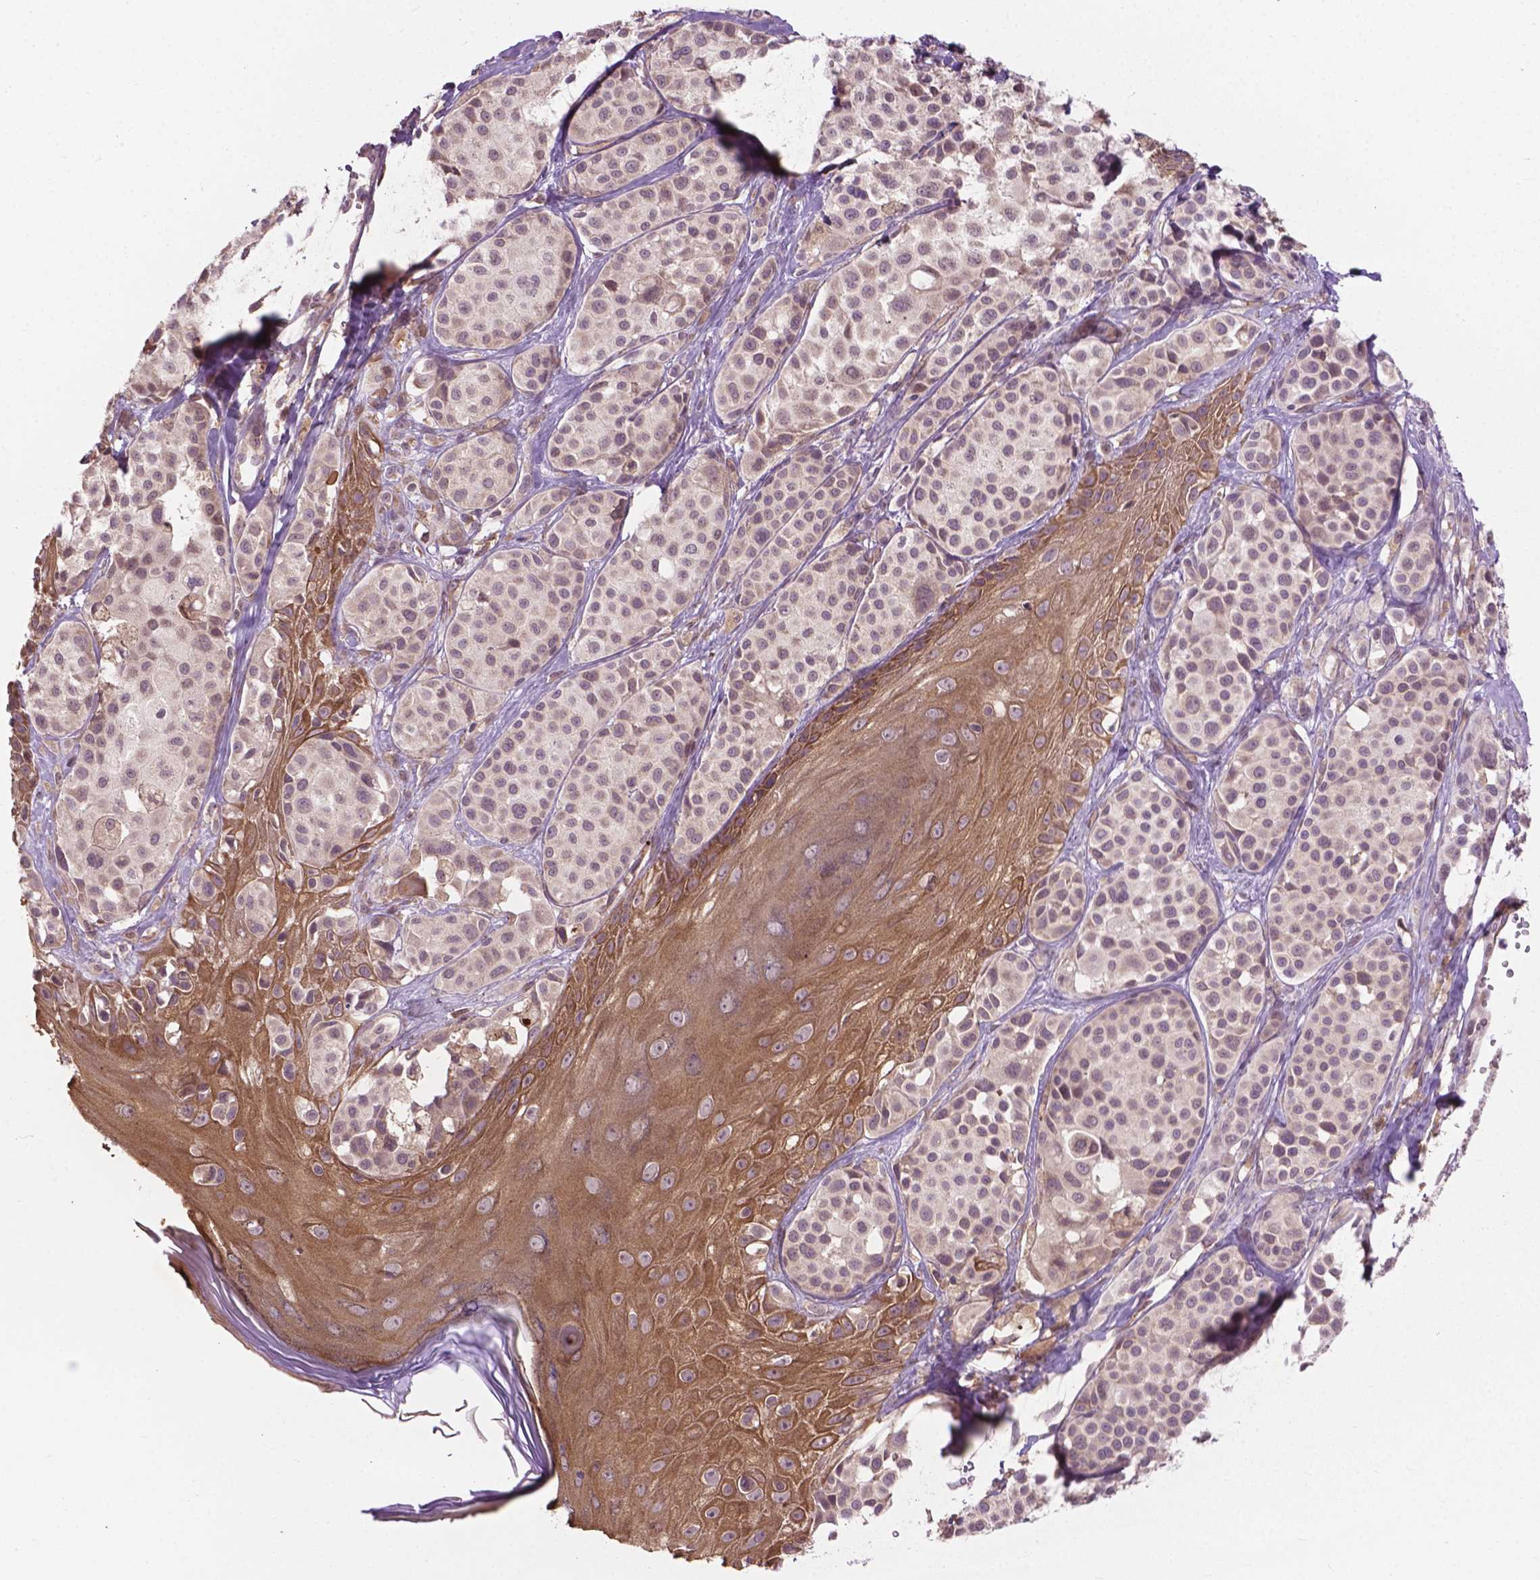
{"staining": {"intensity": "negative", "quantity": "none", "location": "none"}, "tissue": "melanoma", "cell_type": "Tumor cells", "image_type": "cancer", "snomed": [{"axis": "morphology", "description": "Malignant melanoma, NOS"}, {"axis": "topography", "description": "Skin"}], "caption": "This is a photomicrograph of IHC staining of malignant melanoma, which shows no positivity in tumor cells. (Stains: DAB (3,3'-diaminobenzidine) immunohistochemistry (IHC) with hematoxylin counter stain, Microscopy: brightfield microscopy at high magnification).", "gene": "MZT1", "patient": {"sex": "male", "age": 77}}